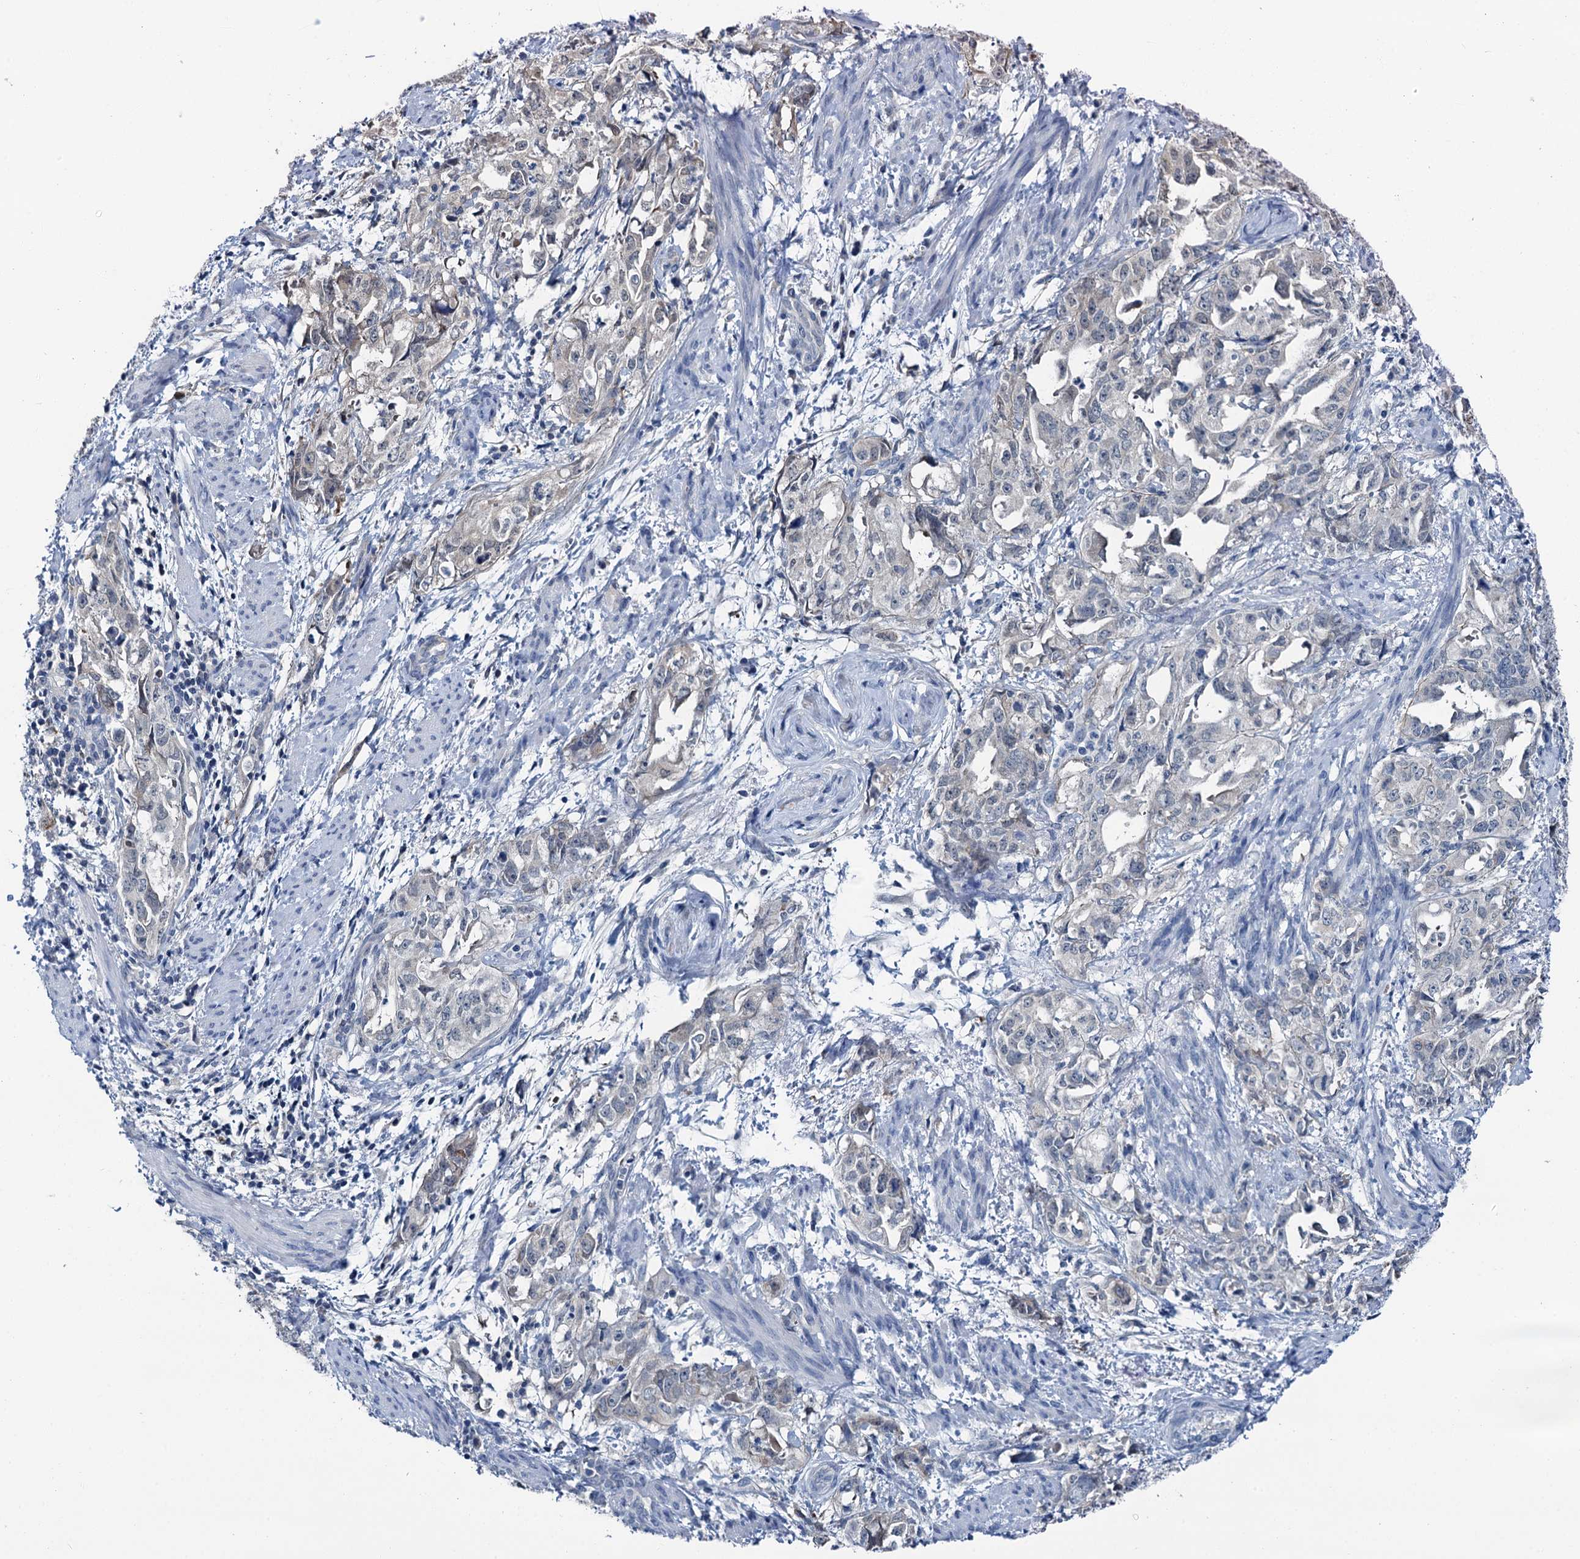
{"staining": {"intensity": "negative", "quantity": "none", "location": "none"}, "tissue": "endometrial cancer", "cell_type": "Tumor cells", "image_type": "cancer", "snomed": [{"axis": "morphology", "description": "Adenocarcinoma, NOS"}, {"axis": "topography", "description": "Endometrium"}], "caption": "This photomicrograph is of endometrial cancer (adenocarcinoma) stained with IHC to label a protein in brown with the nuclei are counter-stained blue. There is no positivity in tumor cells.", "gene": "MIOX", "patient": {"sex": "female", "age": 65}}